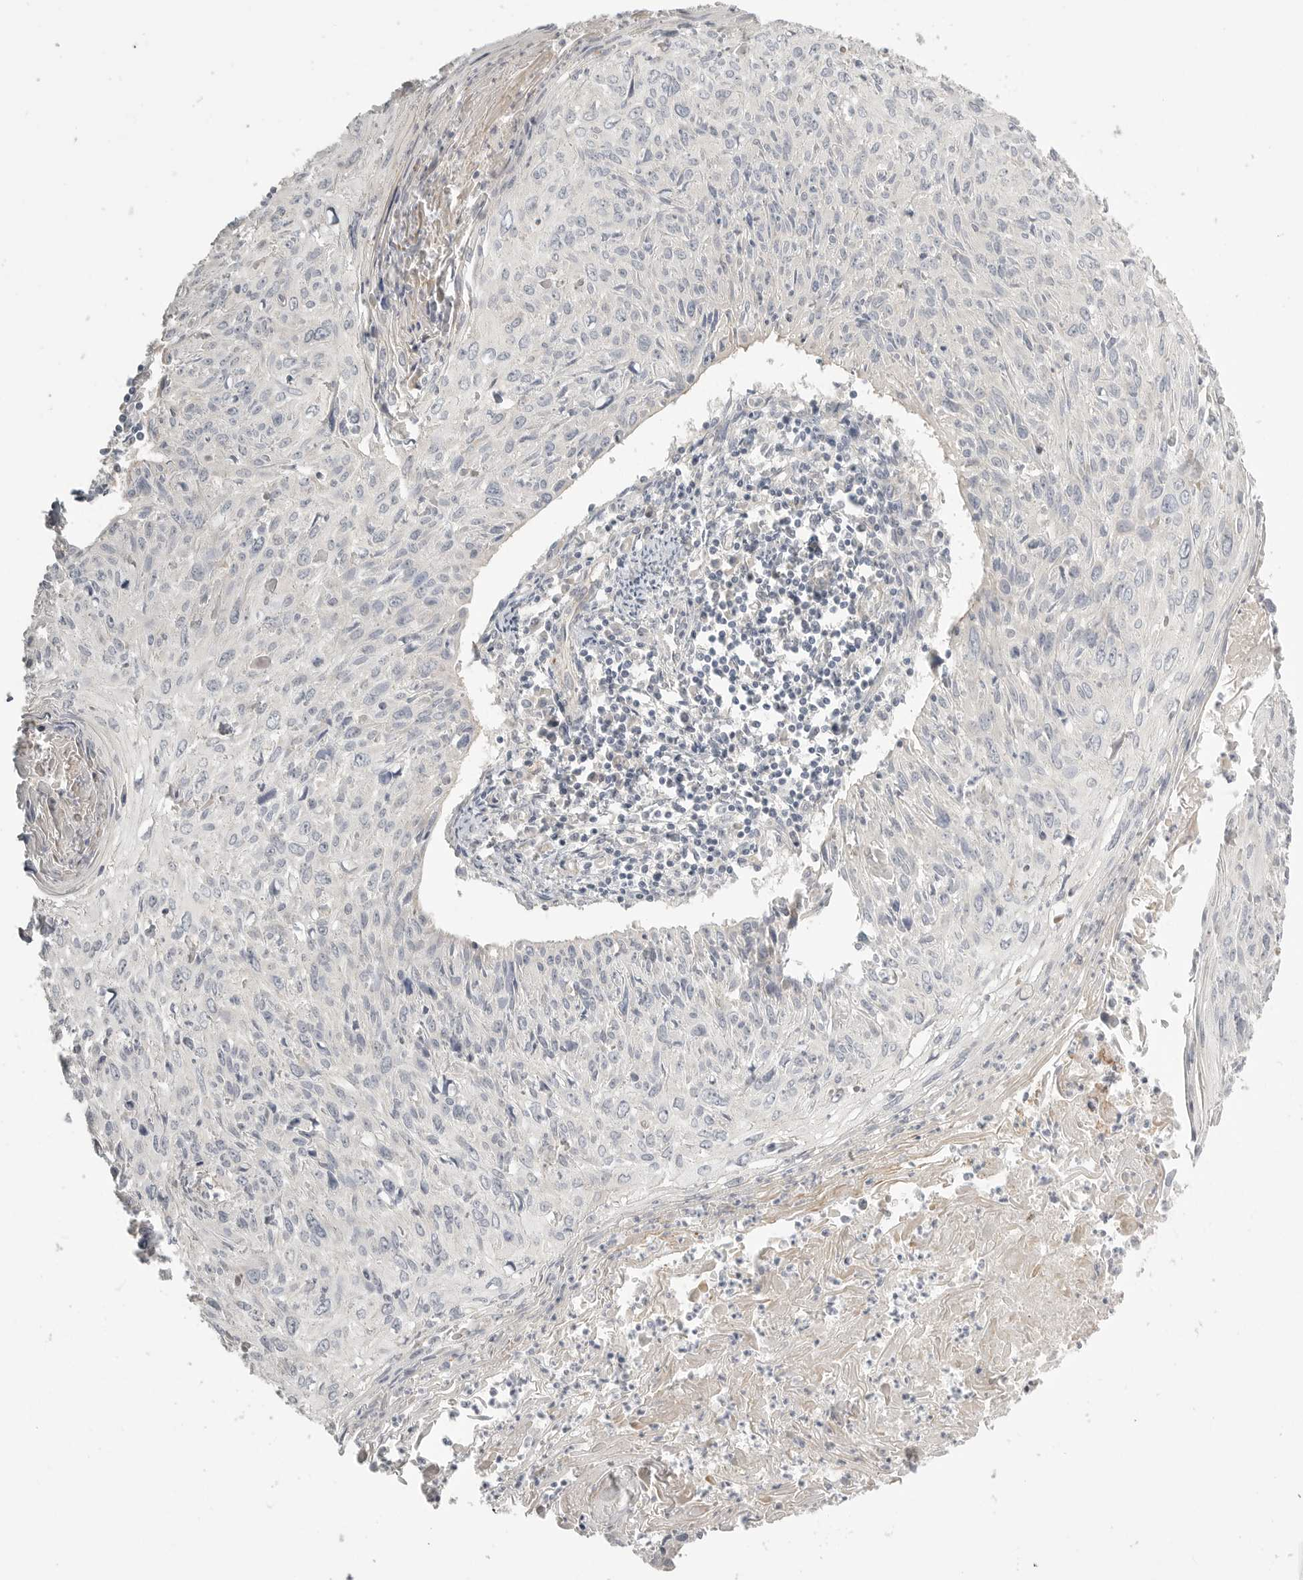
{"staining": {"intensity": "negative", "quantity": "none", "location": "none"}, "tissue": "cervical cancer", "cell_type": "Tumor cells", "image_type": "cancer", "snomed": [{"axis": "morphology", "description": "Squamous cell carcinoma, NOS"}, {"axis": "topography", "description": "Cervix"}], "caption": "IHC micrograph of neoplastic tissue: cervical cancer stained with DAB (3,3'-diaminobenzidine) displays no significant protein positivity in tumor cells.", "gene": "STAB2", "patient": {"sex": "female", "age": 51}}